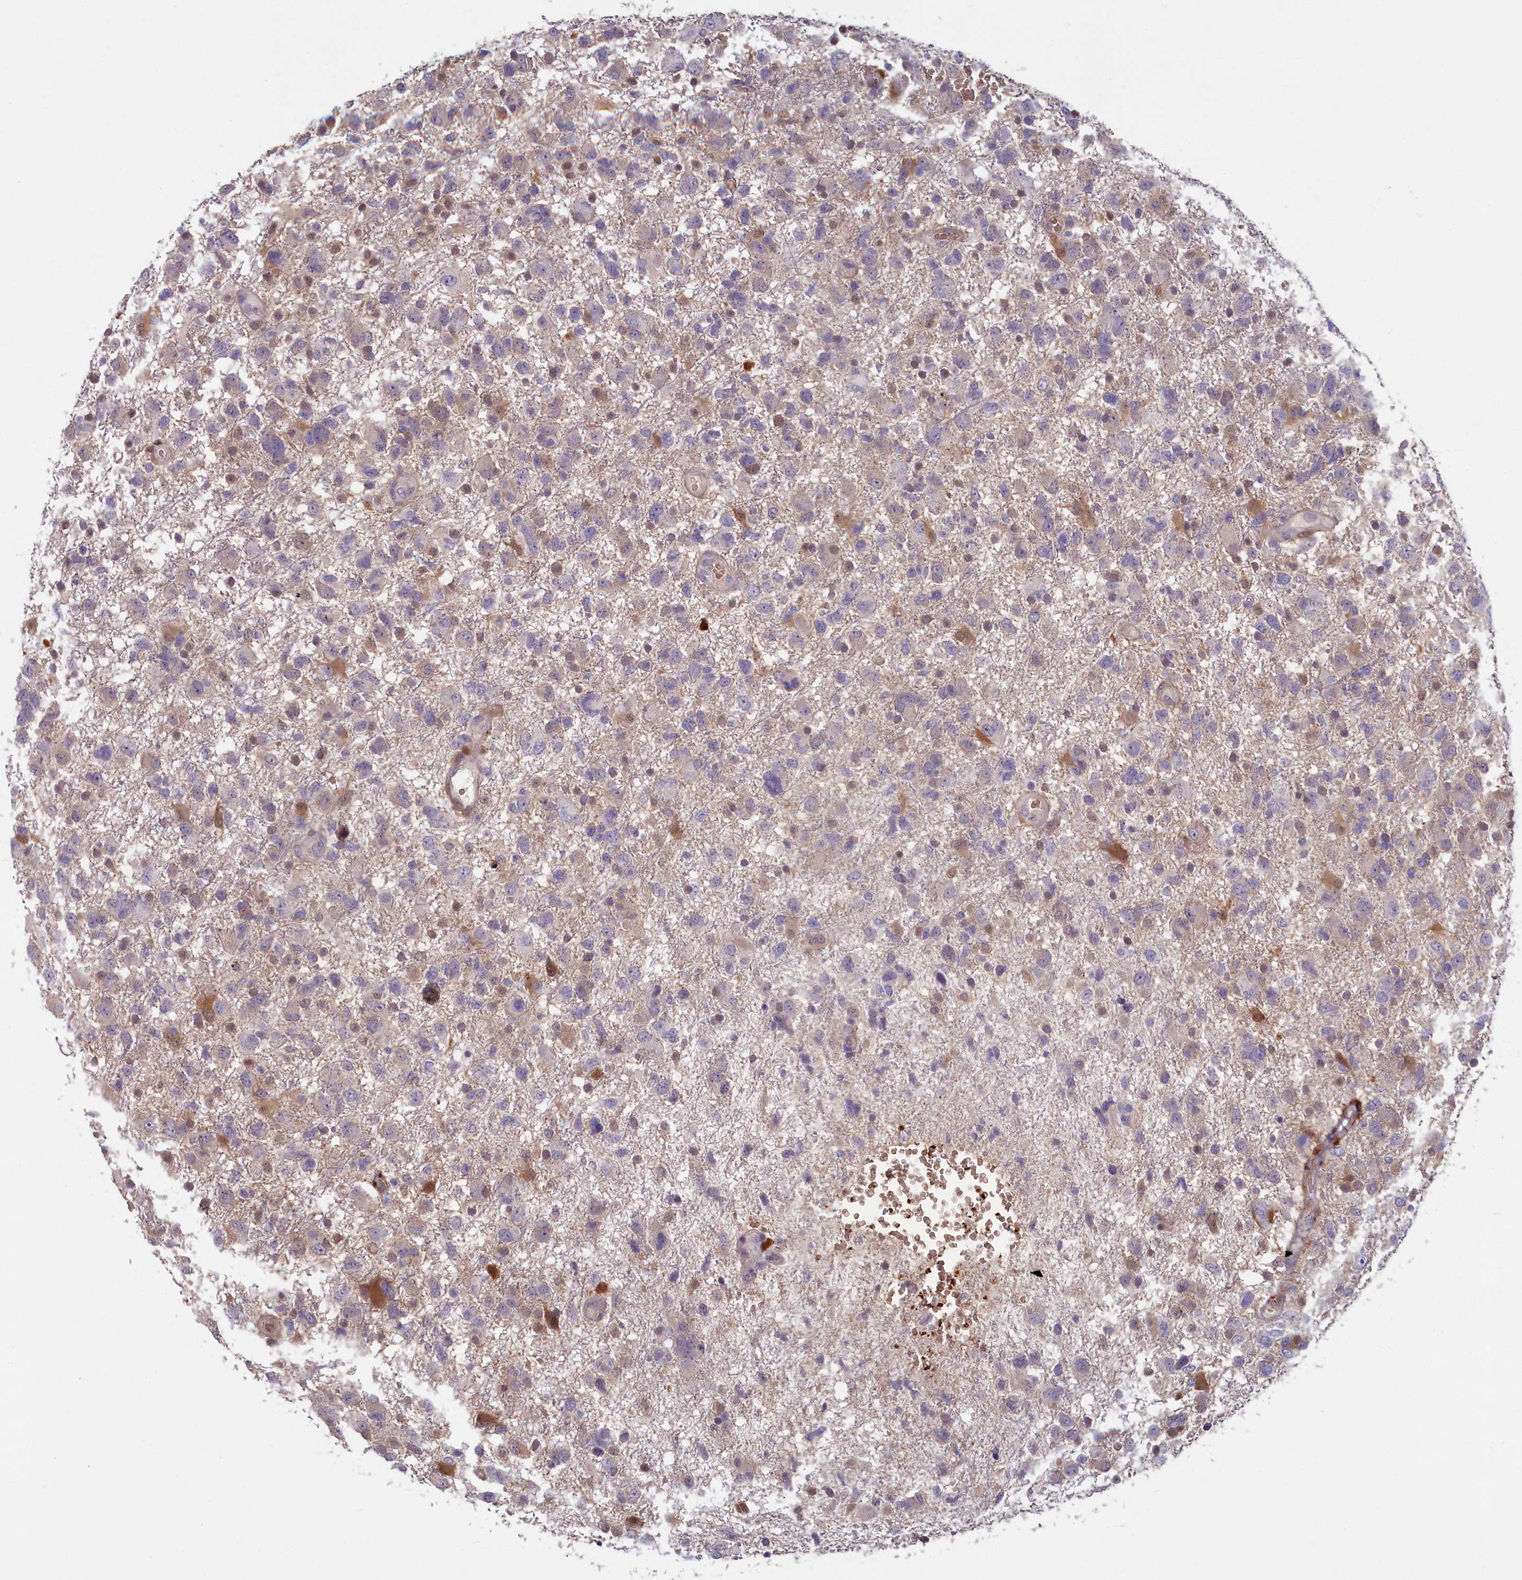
{"staining": {"intensity": "moderate", "quantity": "<25%", "location": "cytoplasmic/membranous"}, "tissue": "glioma", "cell_type": "Tumor cells", "image_type": "cancer", "snomed": [{"axis": "morphology", "description": "Glioma, malignant, High grade"}, {"axis": "topography", "description": "Brain"}], "caption": "Glioma stained for a protein shows moderate cytoplasmic/membranous positivity in tumor cells.", "gene": "BLVRB", "patient": {"sex": "male", "age": 61}}